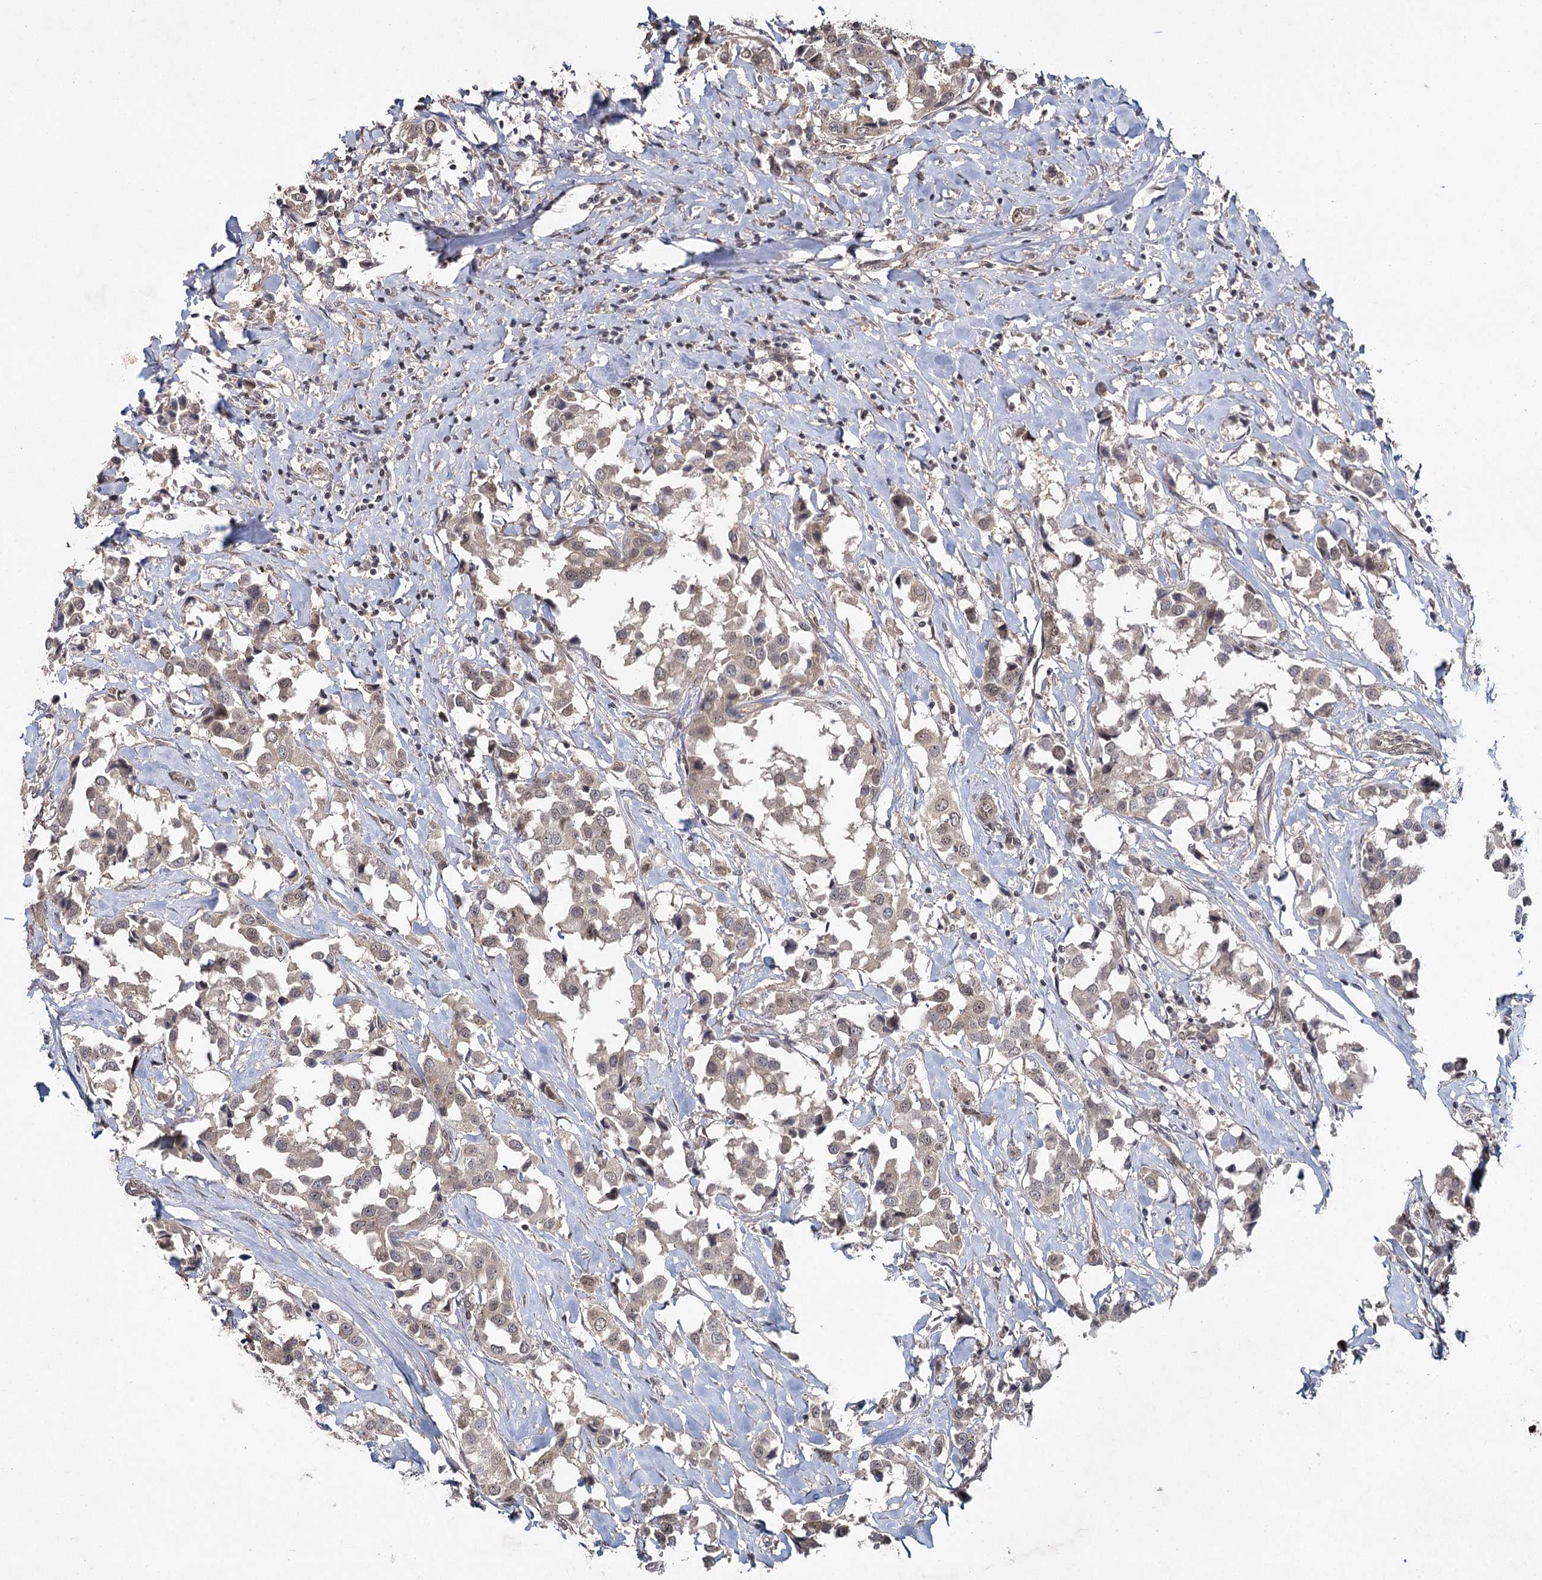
{"staining": {"intensity": "weak", "quantity": "25%-75%", "location": "nuclear"}, "tissue": "breast cancer", "cell_type": "Tumor cells", "image_type": "cancer", "snomed": [{"axis": "morphology", "description": "Duct carcinoma"}, {"axis": "topography", "description": "Breast"}], "caption": "A high-resolution micrograph shows immunohistochemistry staining of breast intraductal carcinoma, which shows weak nuclear positivity in approximately 25%-75% of tumor cells.", "gene": "DCUN1D4", "patient": {"sex": "female", "age": 80}}